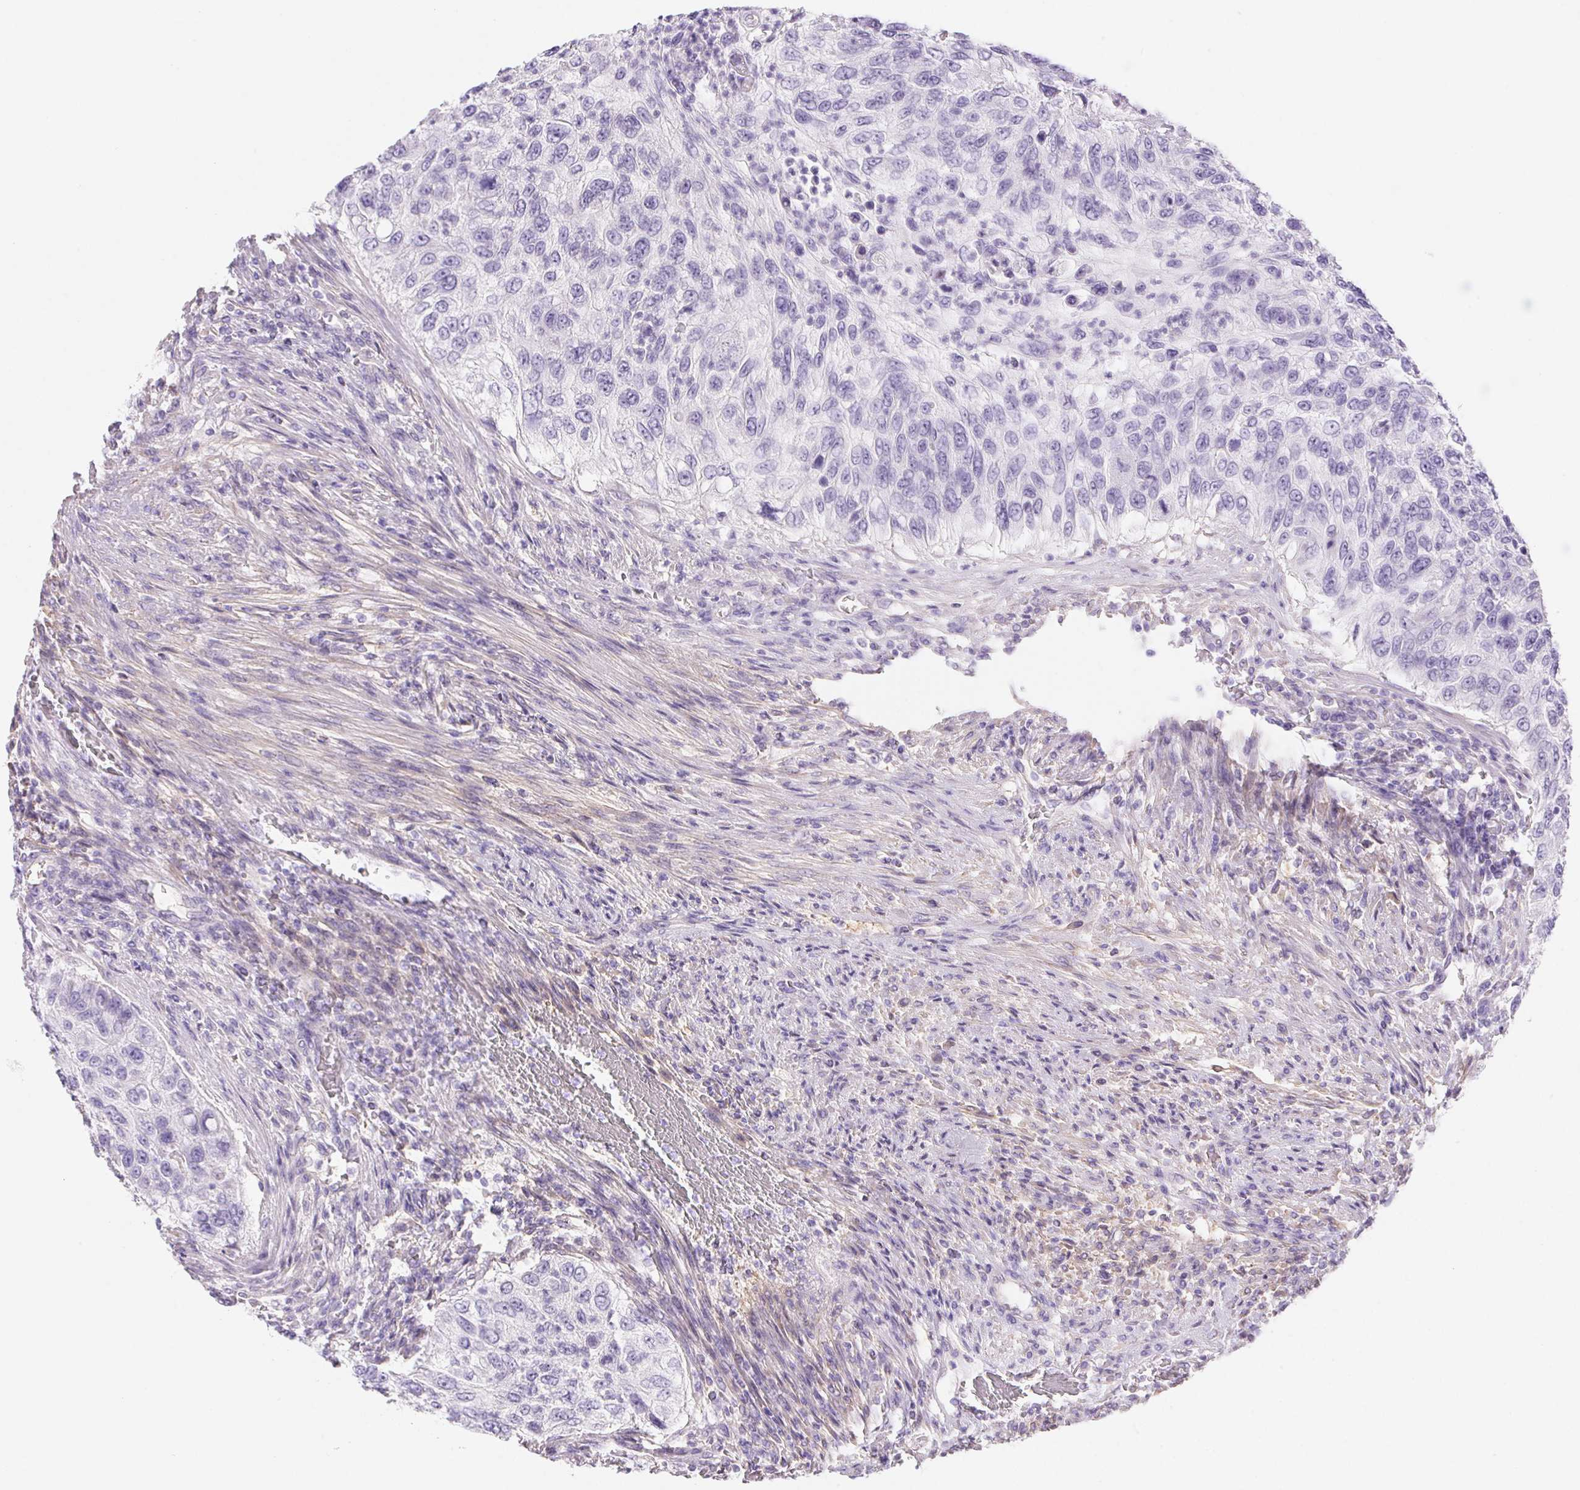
{"staining": {"intensity": "negative", "quantity": "none", "location": "none"}, "tissue": "urothelial cancer", "cell_type": "Tumor cells", "image_type": "cancer", "snomed": [{"axis": "morphology", "description": "Urothelial carcinoma, High grade"}, {"axis": "topography", "description": "Urinary bladder"}], "caption": "Immunohistochemical staining of human urothelial carcinoma (high-grade) shows no significant expression in tumor cells.", "gene": "PNLIP", "patient": {"sex": "female", "age": 60}}